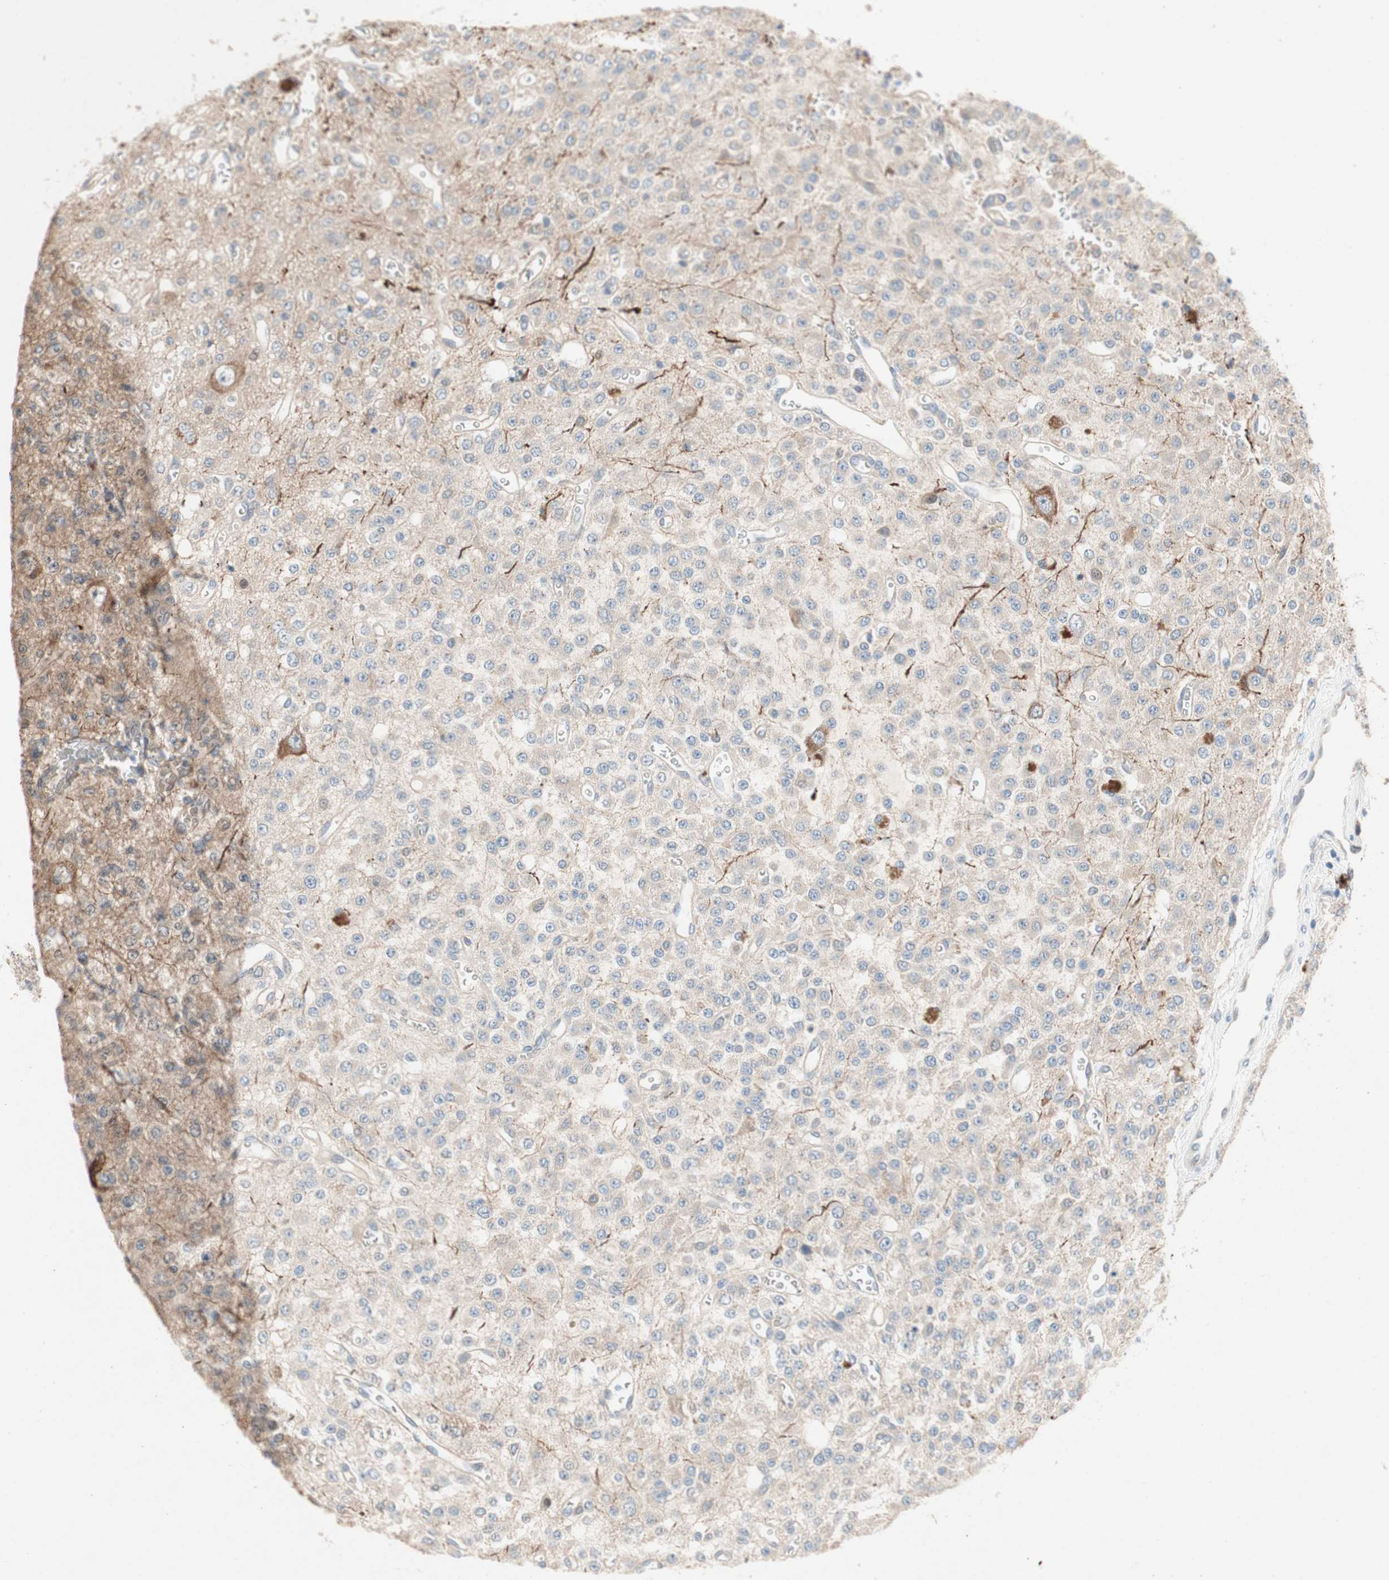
{"staining": {"intensity": "weak", "quantity": ">75%", "location": "cytoplasmic/membranous"}, "tissue": "glioma", "cell_type": "Tumor cells", "image_type": "cancer", "snomed": [{"axis": "morphology", "description": "Glioma, malignant, Low grade"}, {"axis": "topography", "description": "Brain"}], "caption": "Immunohistochemistry (IHC) image of human malignant glioma (low-grade) stained for a protein (brown), which shows low levels of weak cytoplasmic/membranous staining in about >75% of tumor cells.", "gene": "NCLN", "patient": {"sex": "male", "age": 38}}